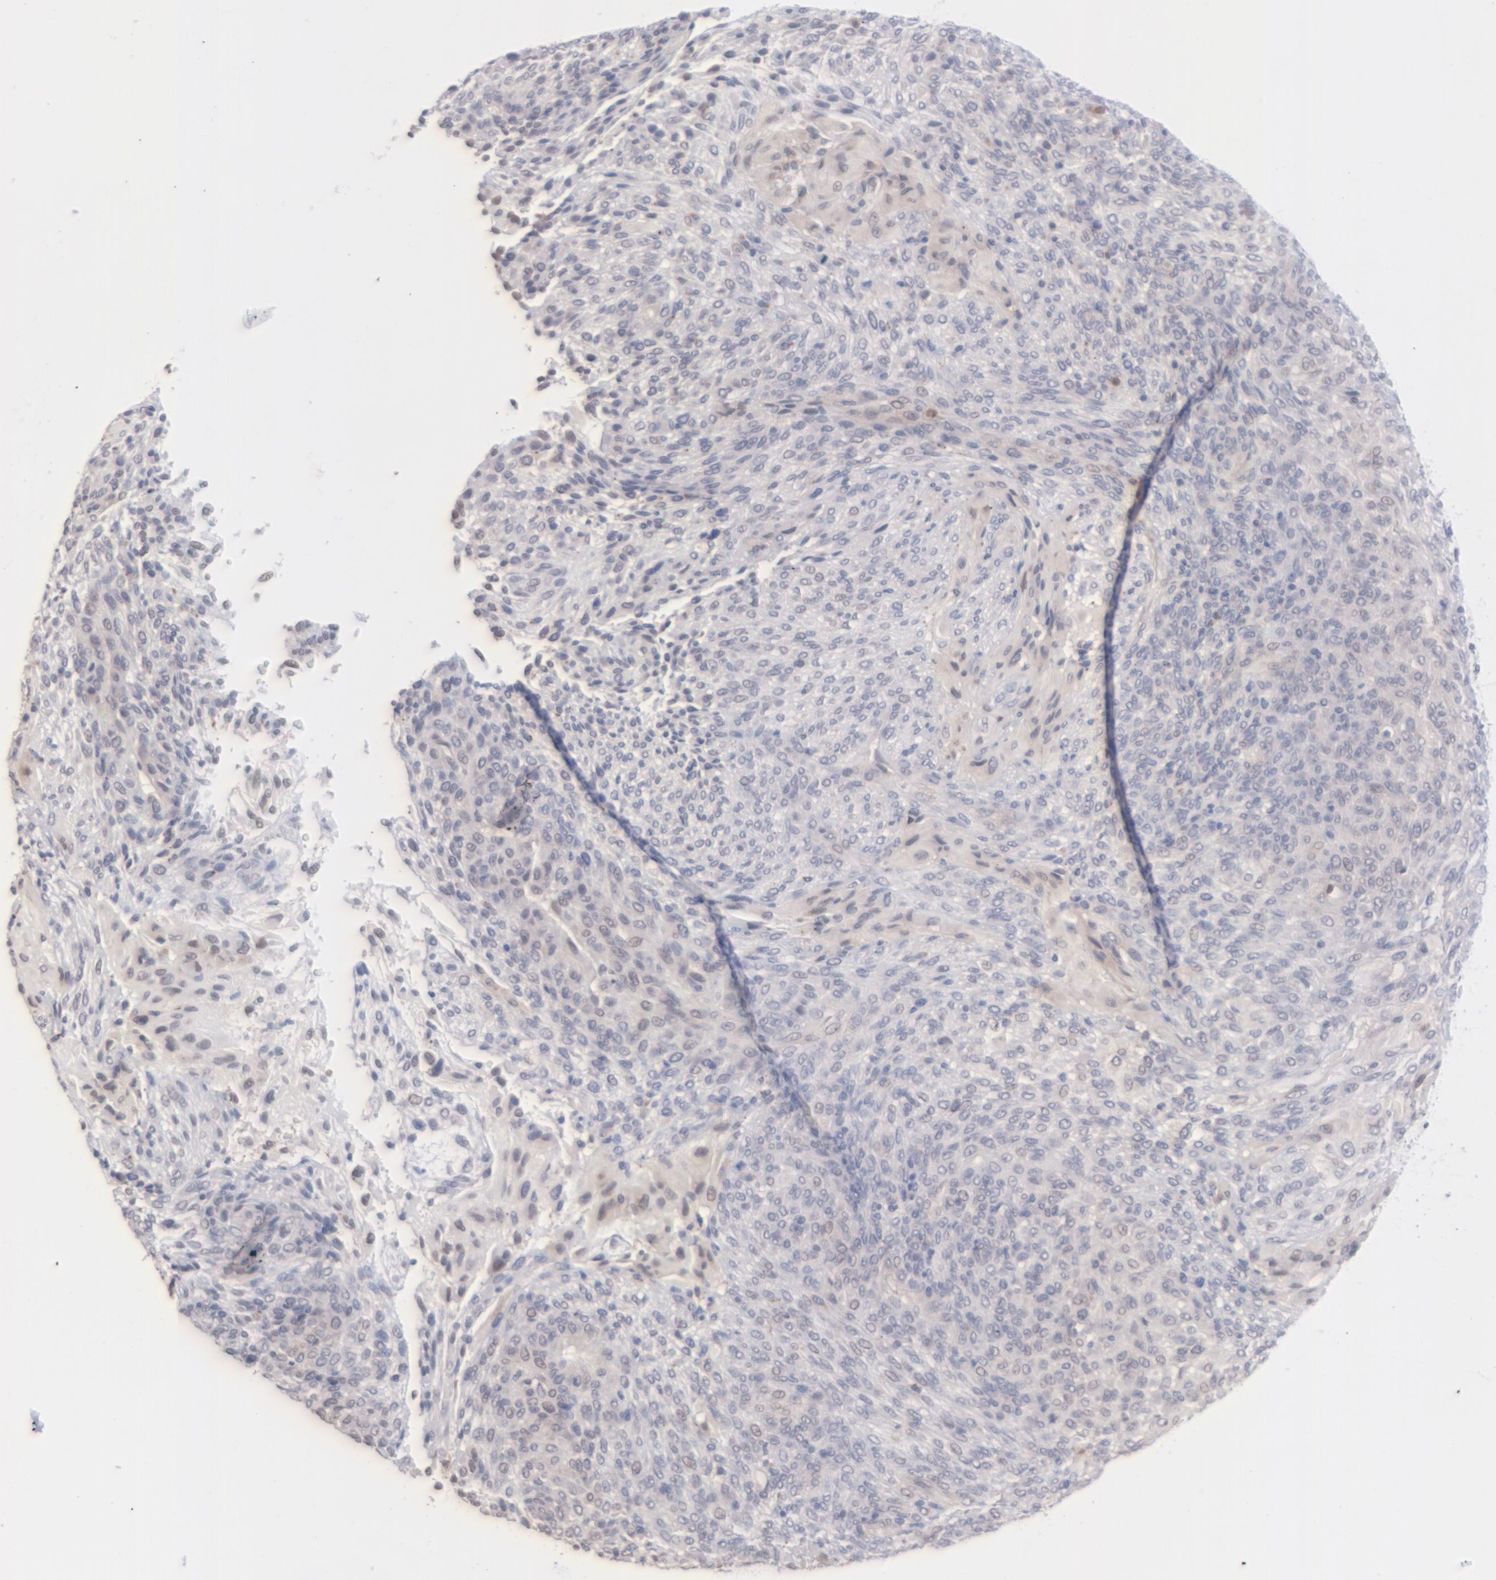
{"staining": {"intensity": "weak", "quantity": "<25%", "location": "cytoplasmic/membranous"}, "tissue": "glioma", "cell_type": "Tumor cells", "image_type": "cancer", "snomed": [{"axis": "morphology", "description": "Glioma, malignant, High grade"}, {"axis": "topography", "description": "Cerebral cortex"}], "caption": "DAB (3,3'-diaminobenzidine) immunohistochemical staining of malignant high-grade glioma shows no significant positivity in tumor cells.", "gene": "MGAM", "patient": {"sex": "female", "age": 55}}